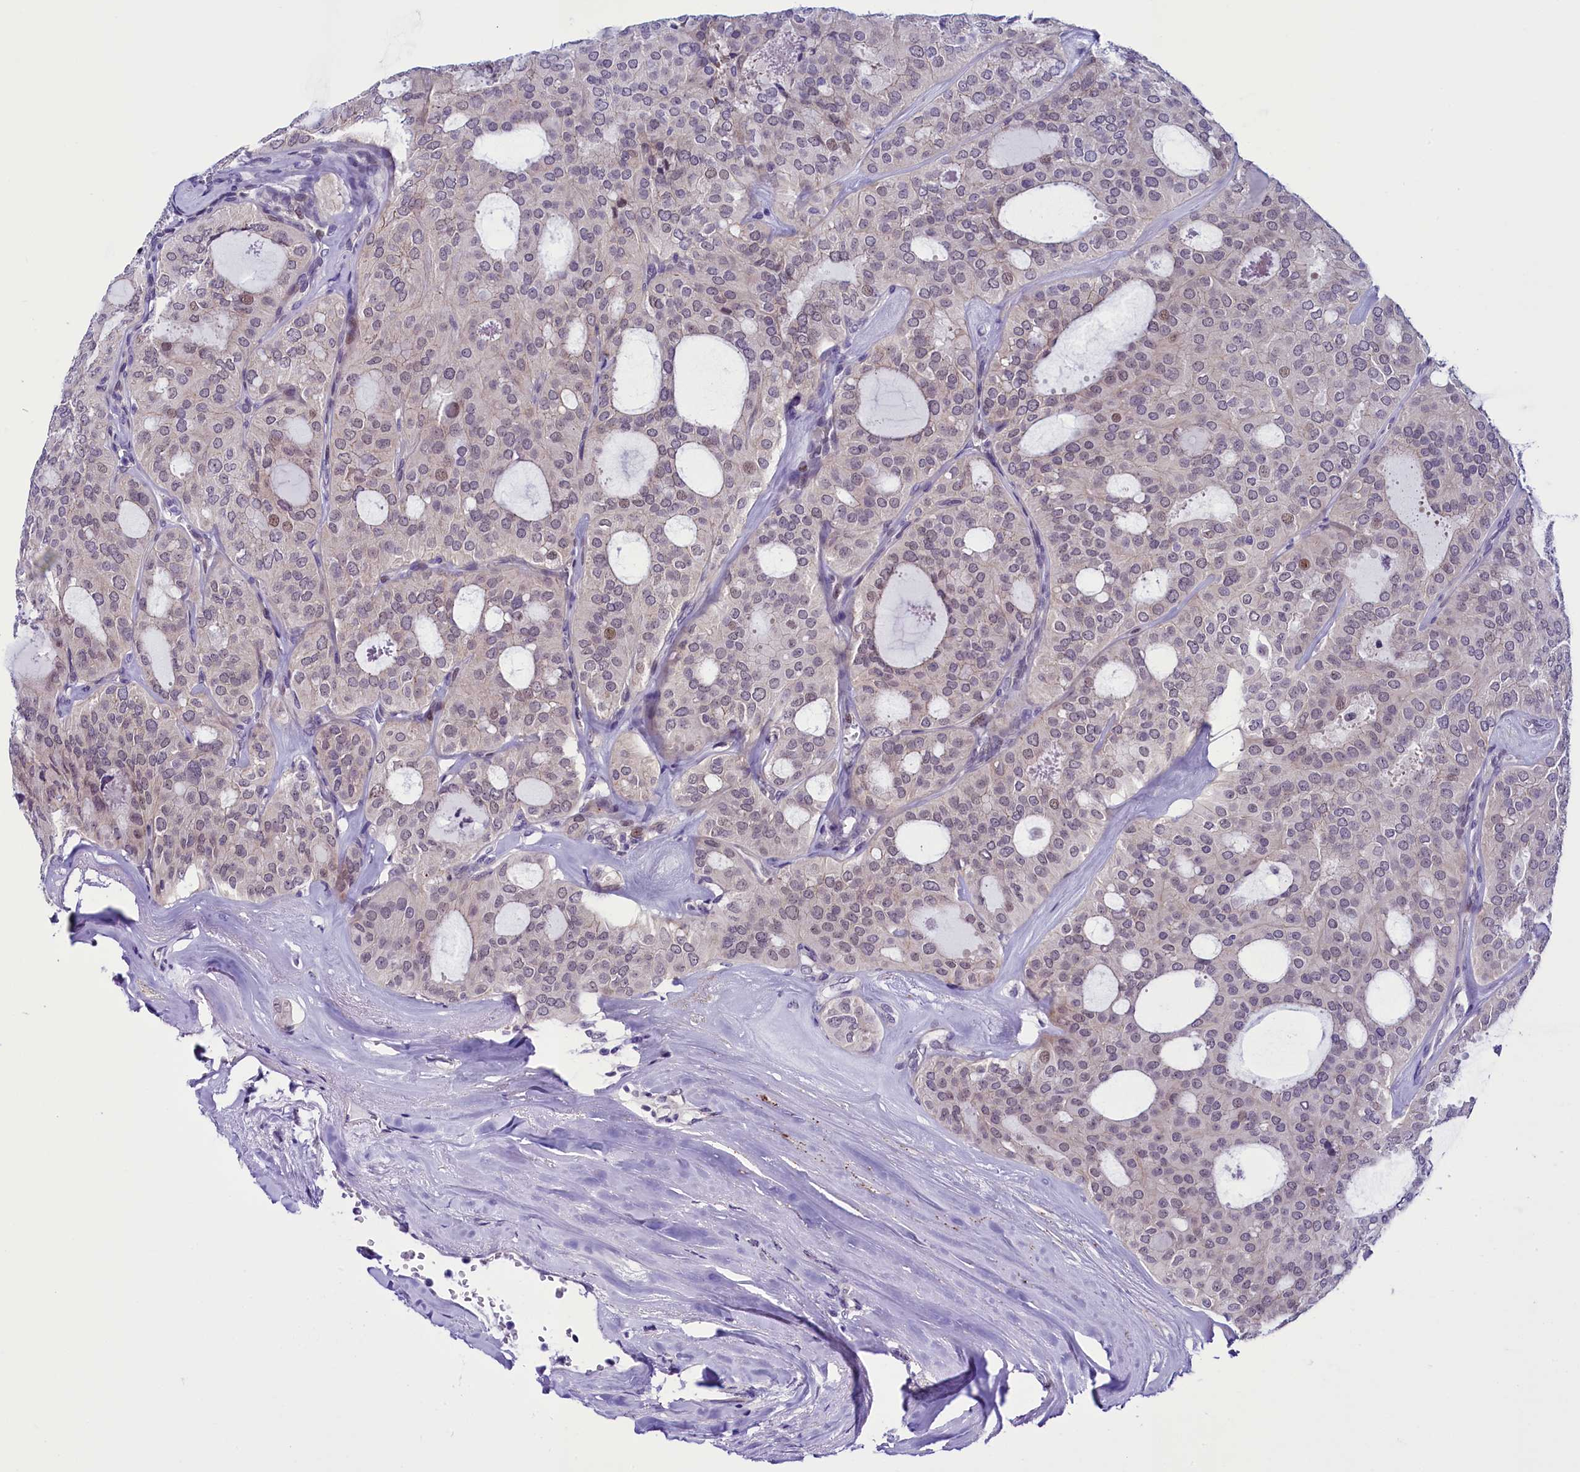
{"staining": {"intensity": "weak", "quantity": "<25%", "location": "nuclear"}, "tissue": "thyroid cancer", "cell_type": "Tumor cells", "image_type": "cancer", "snomed": [{"axis": "morphology", "description": "Follicular adenoma carcinoma, NOS"}, {"axis": "topography", "description": "Thyroid gland"}], "caption": "IHC of thyroid cancer demonstrates no staining in tumor cells. The staining is performed using DAB brown chromogen with nuclei counter-stained in using hematoxylin.", "gene": "CCDC106", "patient": {"sex": "male", "age": 75}}